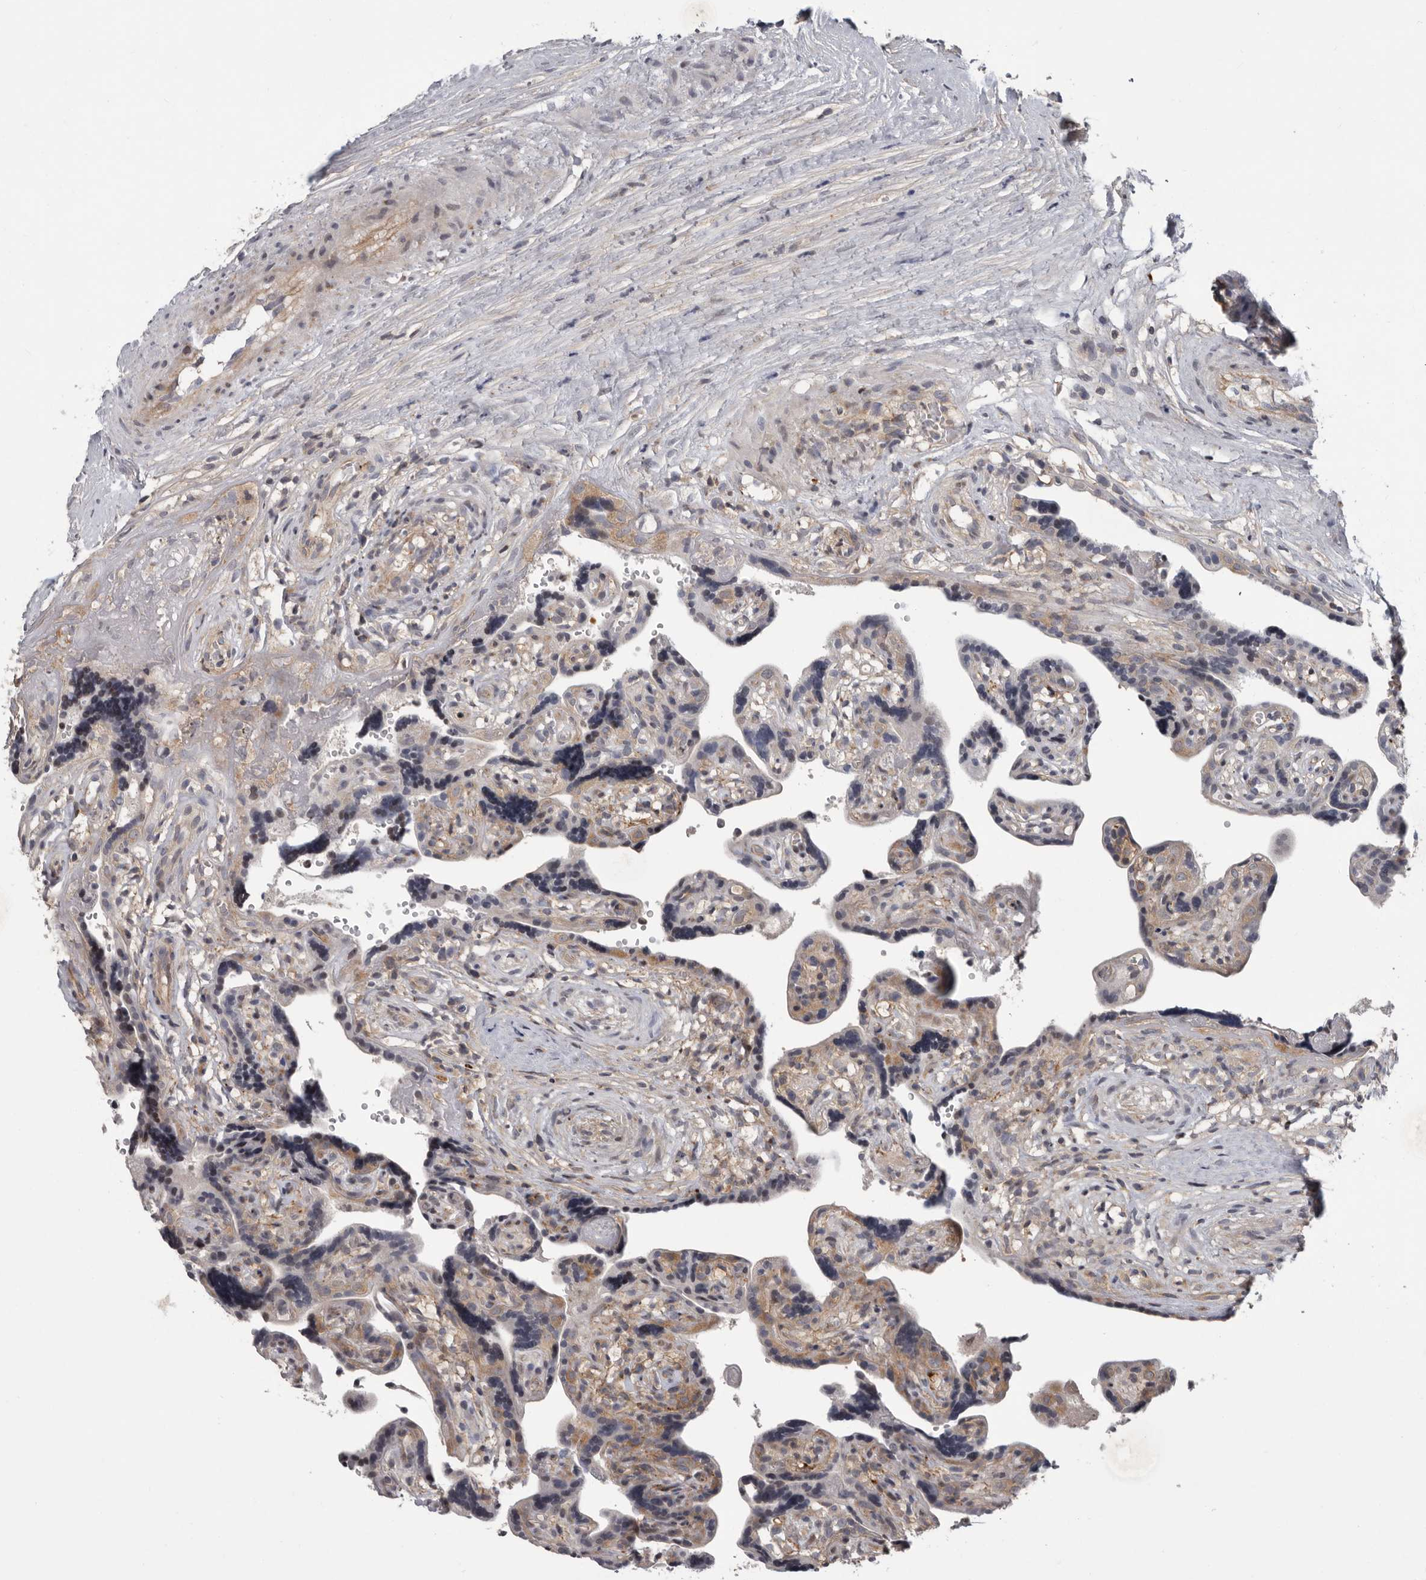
{"staining": {"intensity": "weak", "quantity": ">75%", "location": "cytoplasmic/membranous"}, "tissue": "placenta", "cell_type": "Decidual cells", "image_type": "normal", "snomed": [{"axis": "morphology", "description": "Normal tissue, NOS"}, {"axis": "topography", "description": "Placenta"}], "caption": "Placenta was stained to show a protein in brown. There is low levels of weak cytoplasmic/membranous expression in approximately >75% of decidual cells. The staining is performed using DAB brown chromogen to label protein expression. The nuclei are counter-stained blue using hematoxylin.", "gene": "FGFR4", "patient": {"sex": "female", "age": 30}}